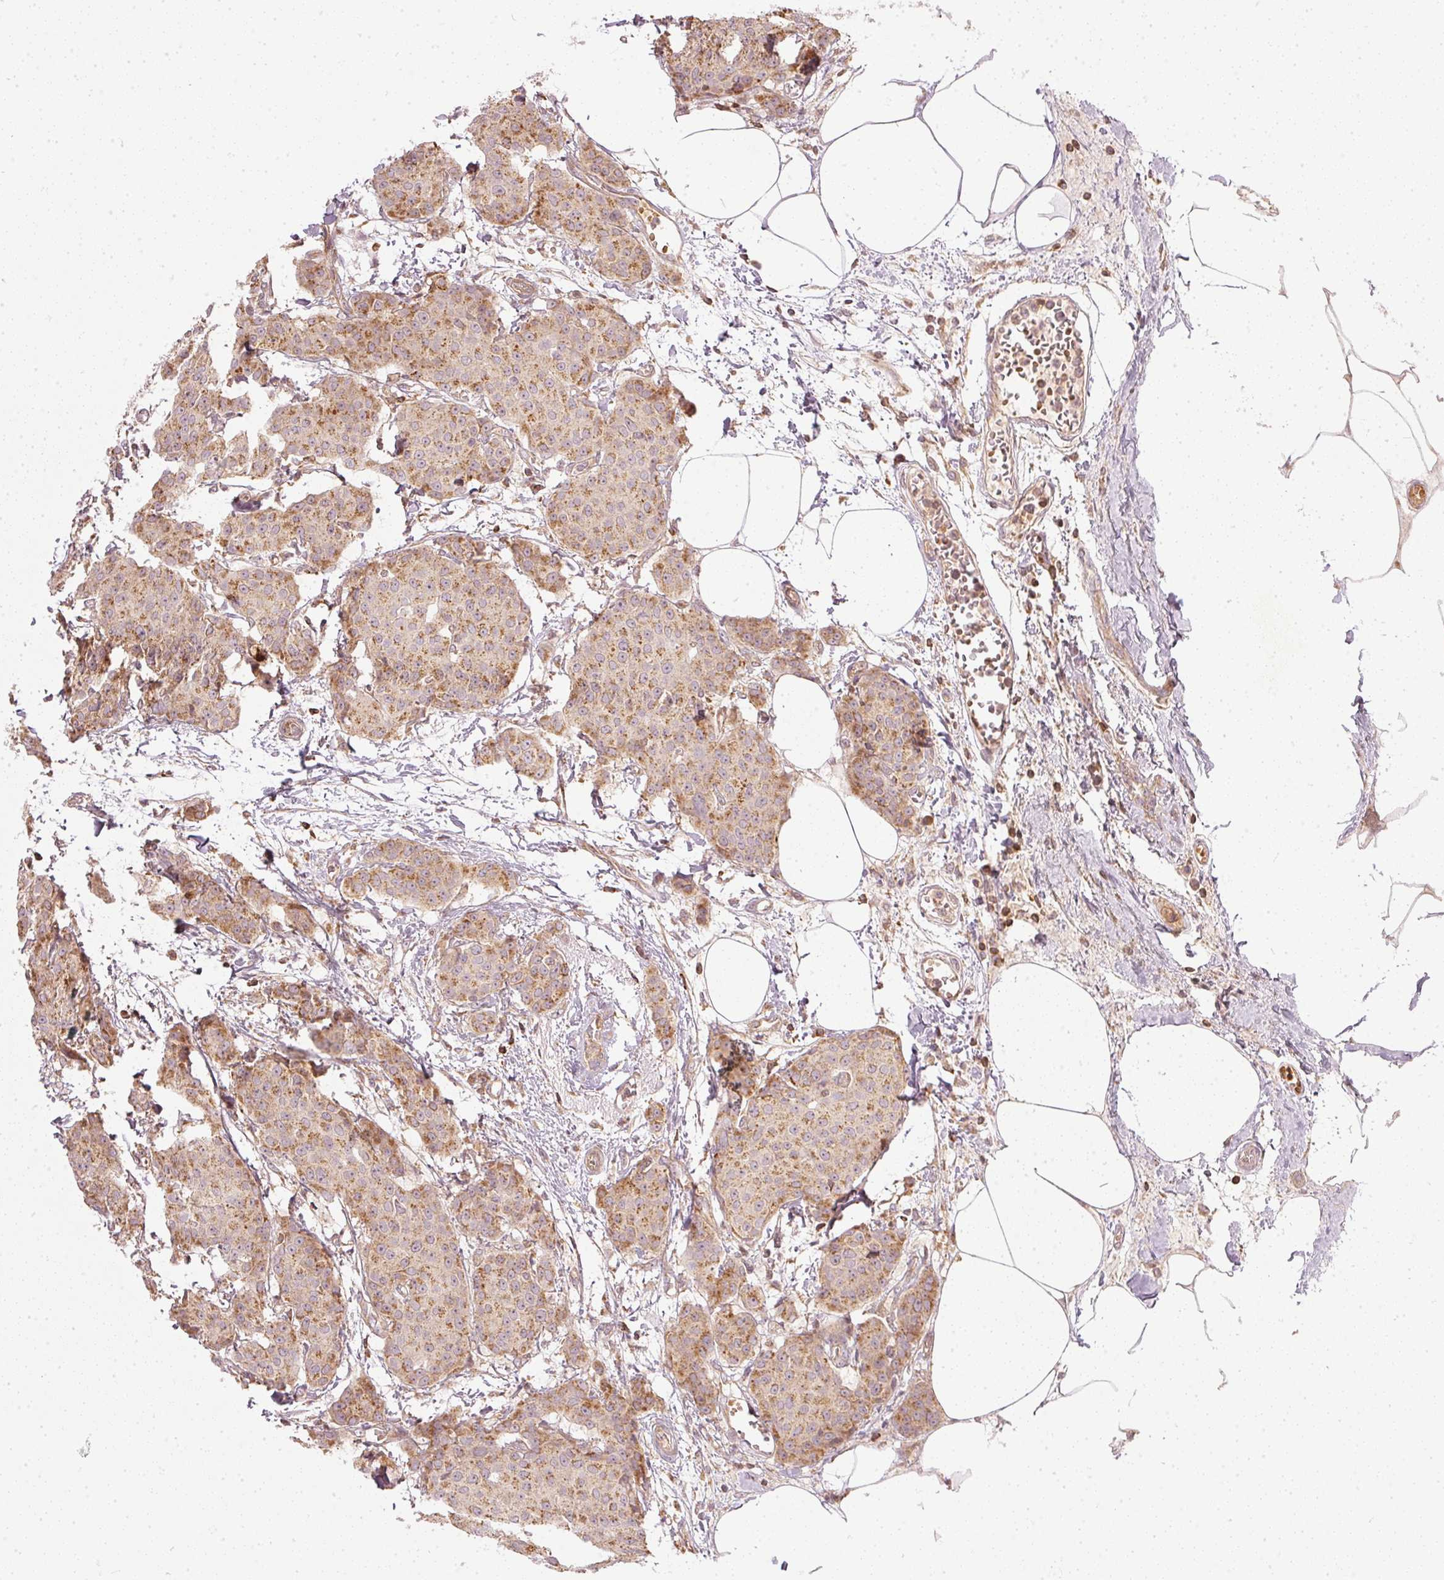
{"staining": {"intensity": "moderate", "quantity": ">75%", "location": "cytoplasmic/membranous"}, "tissue": "breast cancer", "cell_type": "Tumor cells", "image_type": "cancer", "snomed": [{"axis": "morphology", "description": "Duct carcinoma"}, {"axis": "topography", "description": "Breast"}], "caption": "High-power microscopy captured an immunohistochemistry (IHC) micrograph of breast cancer (intraductal carcinoma), revealing moderate cytoplasmic/membranous positivity in approximately >75% of tumor cells. Nuclei are stained in blue.", "gene": "NADK2", "patient": {"sex": "female", "age": 91}}